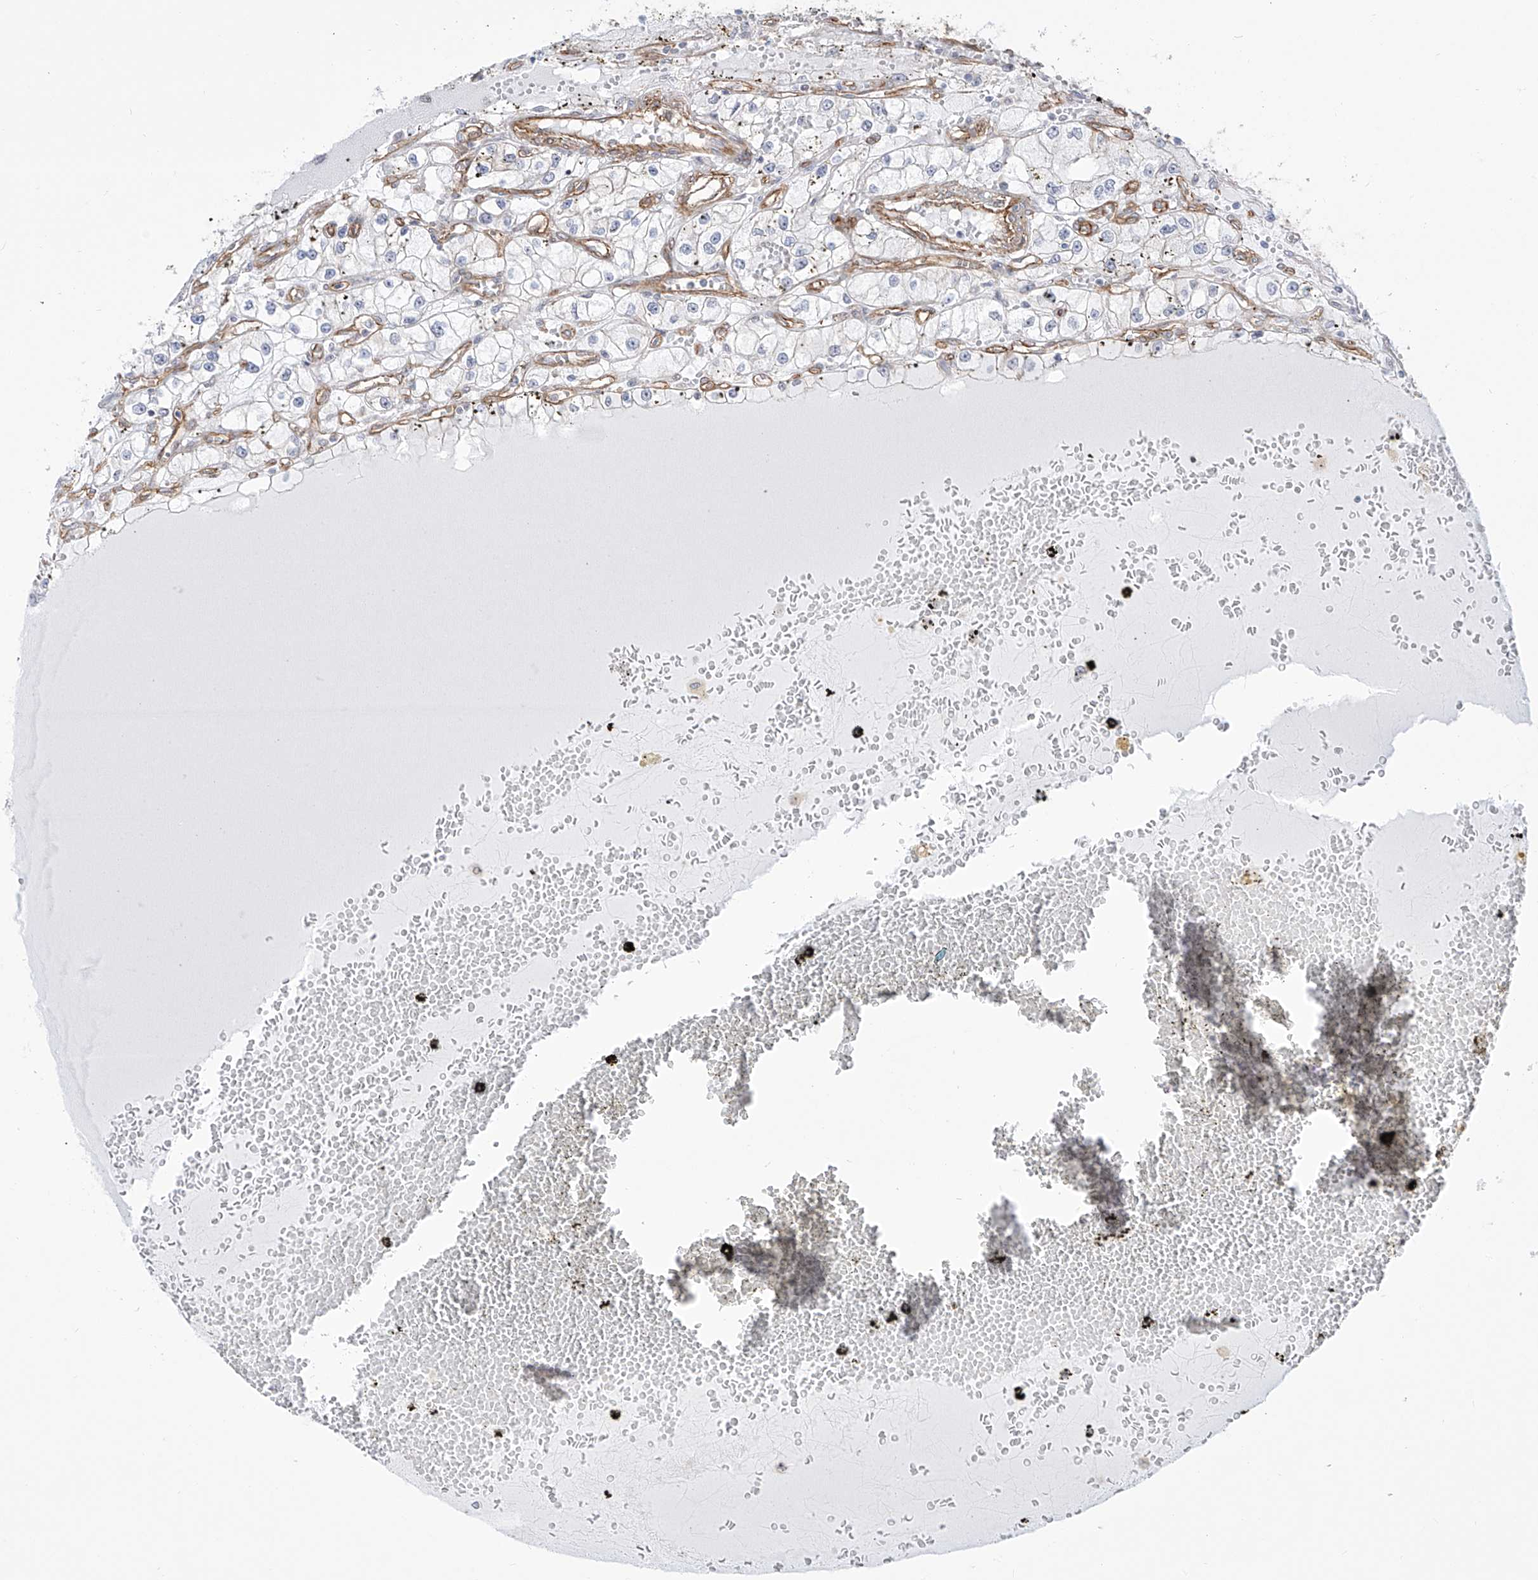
{"staining": {"intensity": "negative", "quantity": "none", "location": "none"}, "tissue": "renal cancer", "cell_type": "Tumor cells", "image_type": "cancer", "snomed": [{"axis": "morphology", "description": "Adenocarcinoma, NOS"}, {"axis": "topography", "description": "Kidney"}], "caption": "Immunohistochemistry photomicrograph of renal cancer (adenocarcinoma) stained for a protein (brown), which reveals no positivity in tumor cells.", "gene": "ZNF180", "patient": {"sex": "male", "age": 56}}